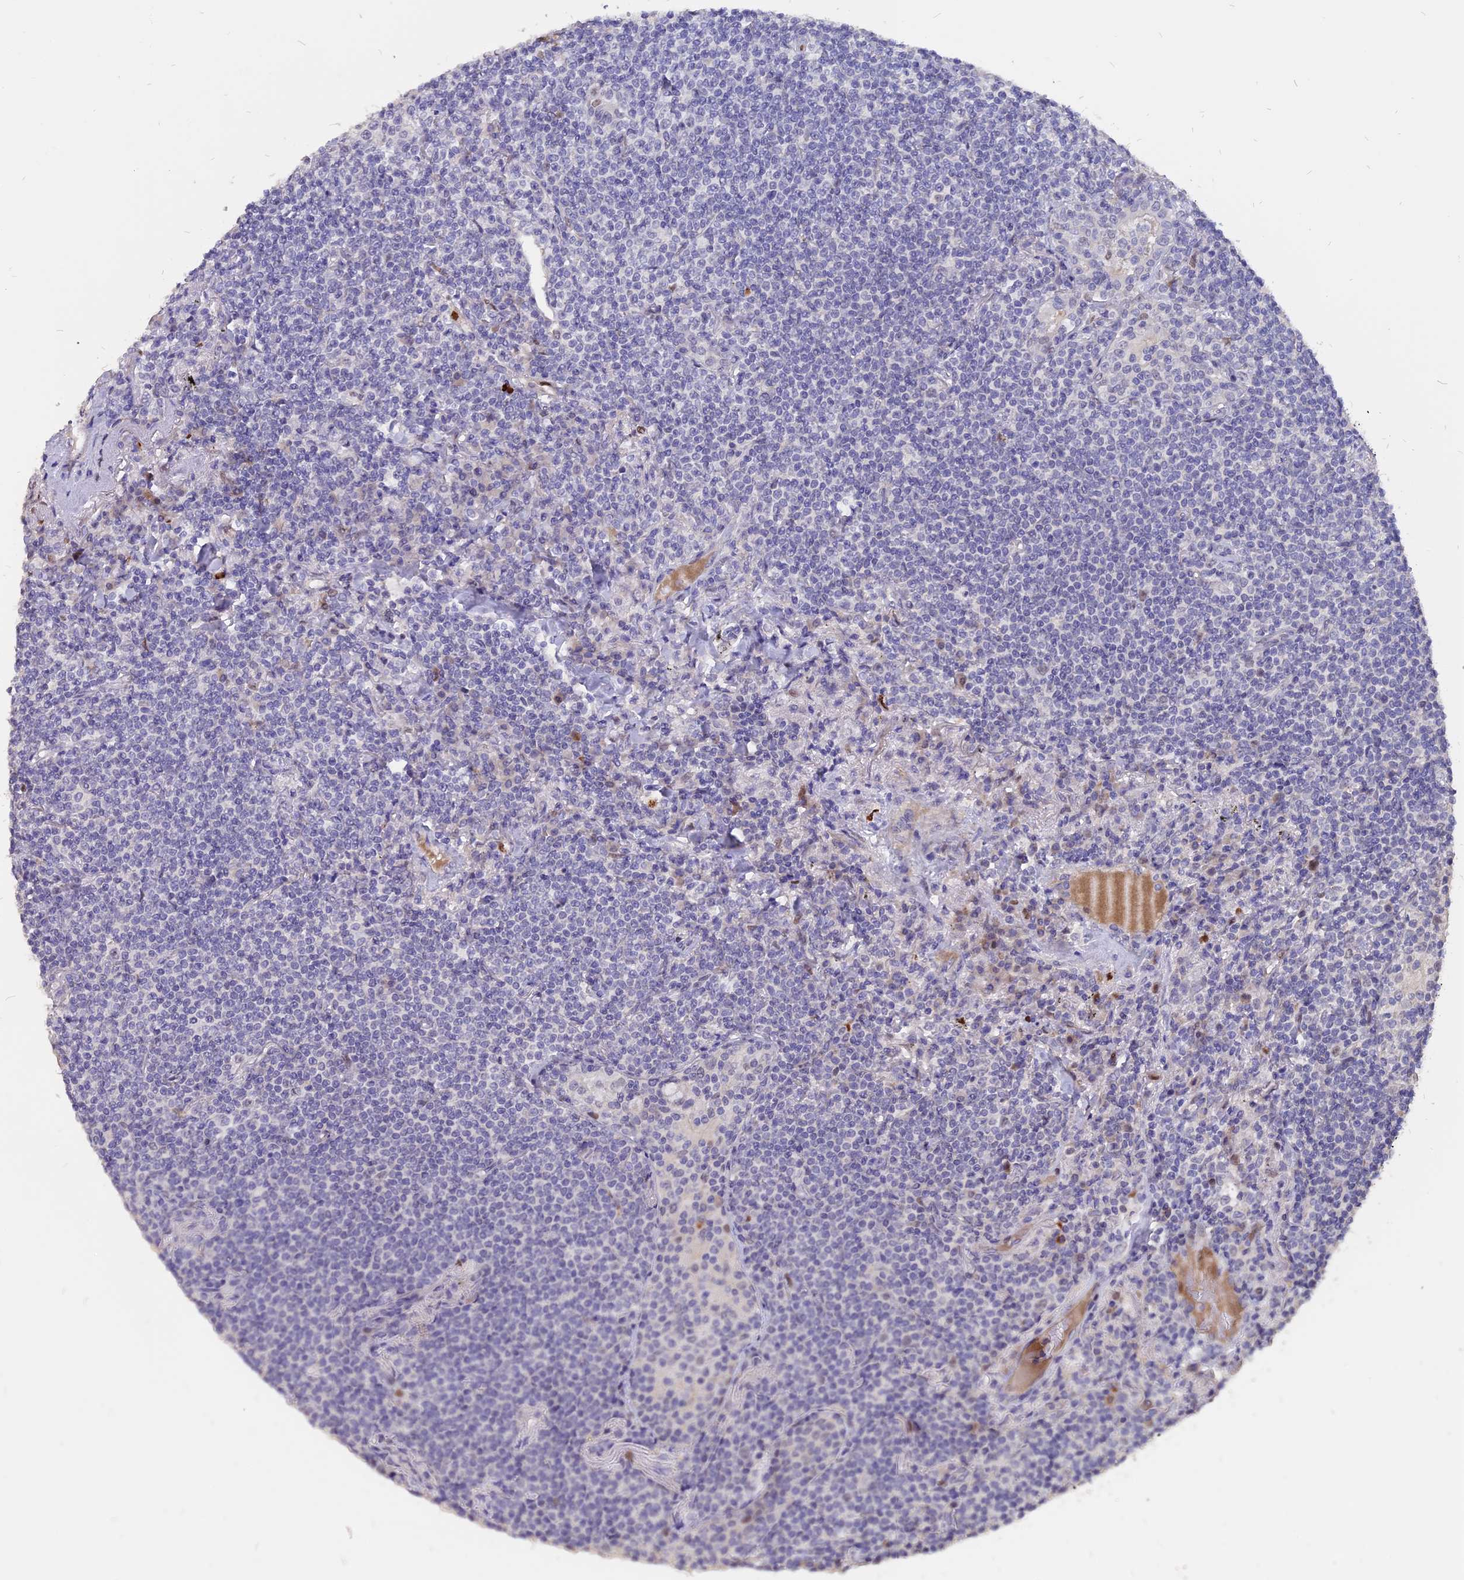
{"staining": {"intensity": "negative", "quantity": "none", "location": "none"}, "tissue": "lymphoma", "cell_type": "Tumor cells", "image_type": "cancer", "snomed": [{"axis": "morphology", "description": "Malignant lymphoma, non-Hodgkin's type, Low grade"}, {"axis": "topography", "description": "Lung"}], "caption": "Tumor cells show no significant protein positivity in lymphoma. Brightfield microscopy of immunohistochemistry stained with DAB (3,3'-diaminobenzidine) (brown) and hematoxylin (blue), captured at high magnification.", "gene": "TMEM263", "patient": {"sex": "female", "age": 71}}